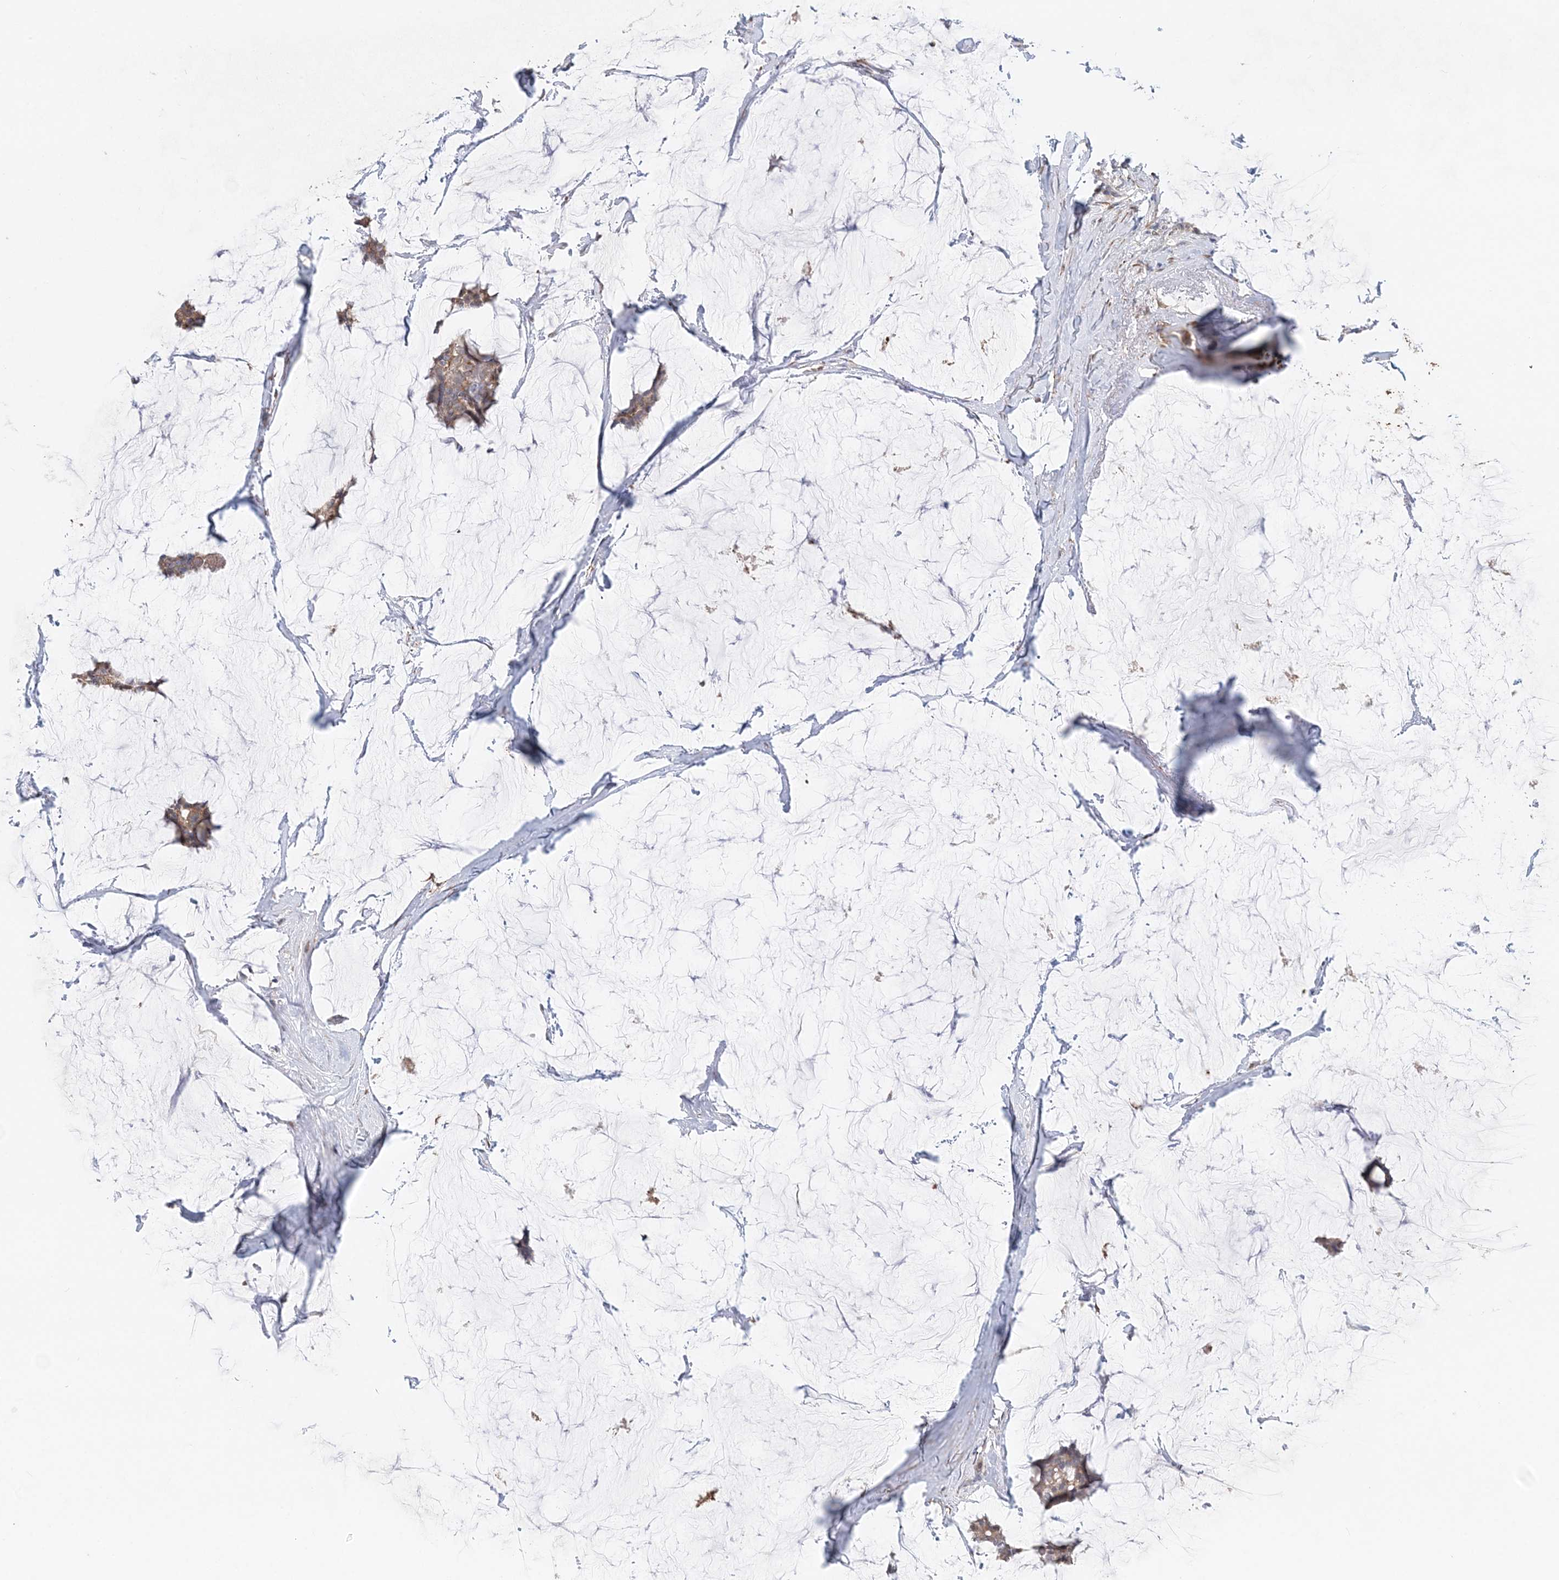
{"staining": {"intensity": "moderate", "quantity": ">75%", "location": "cytoplasmic/membranous"}, "tissue": "breast cancer", "cell_type": "Tumor cells", "image_type": "cancer", "snomed": [{"axis": "morphology", "description": "Duct carcinoma"}, {"axis": "topography", "description": "Breast"}], "caption": "Breast cancer (infiltrating ductal carcinoma) stained for a protein shows moderate cytoplasmic/membranous positivity in tumor cells.", "gene": "PCYOX1L", "patient": {"sex": "female", "age": 93}}